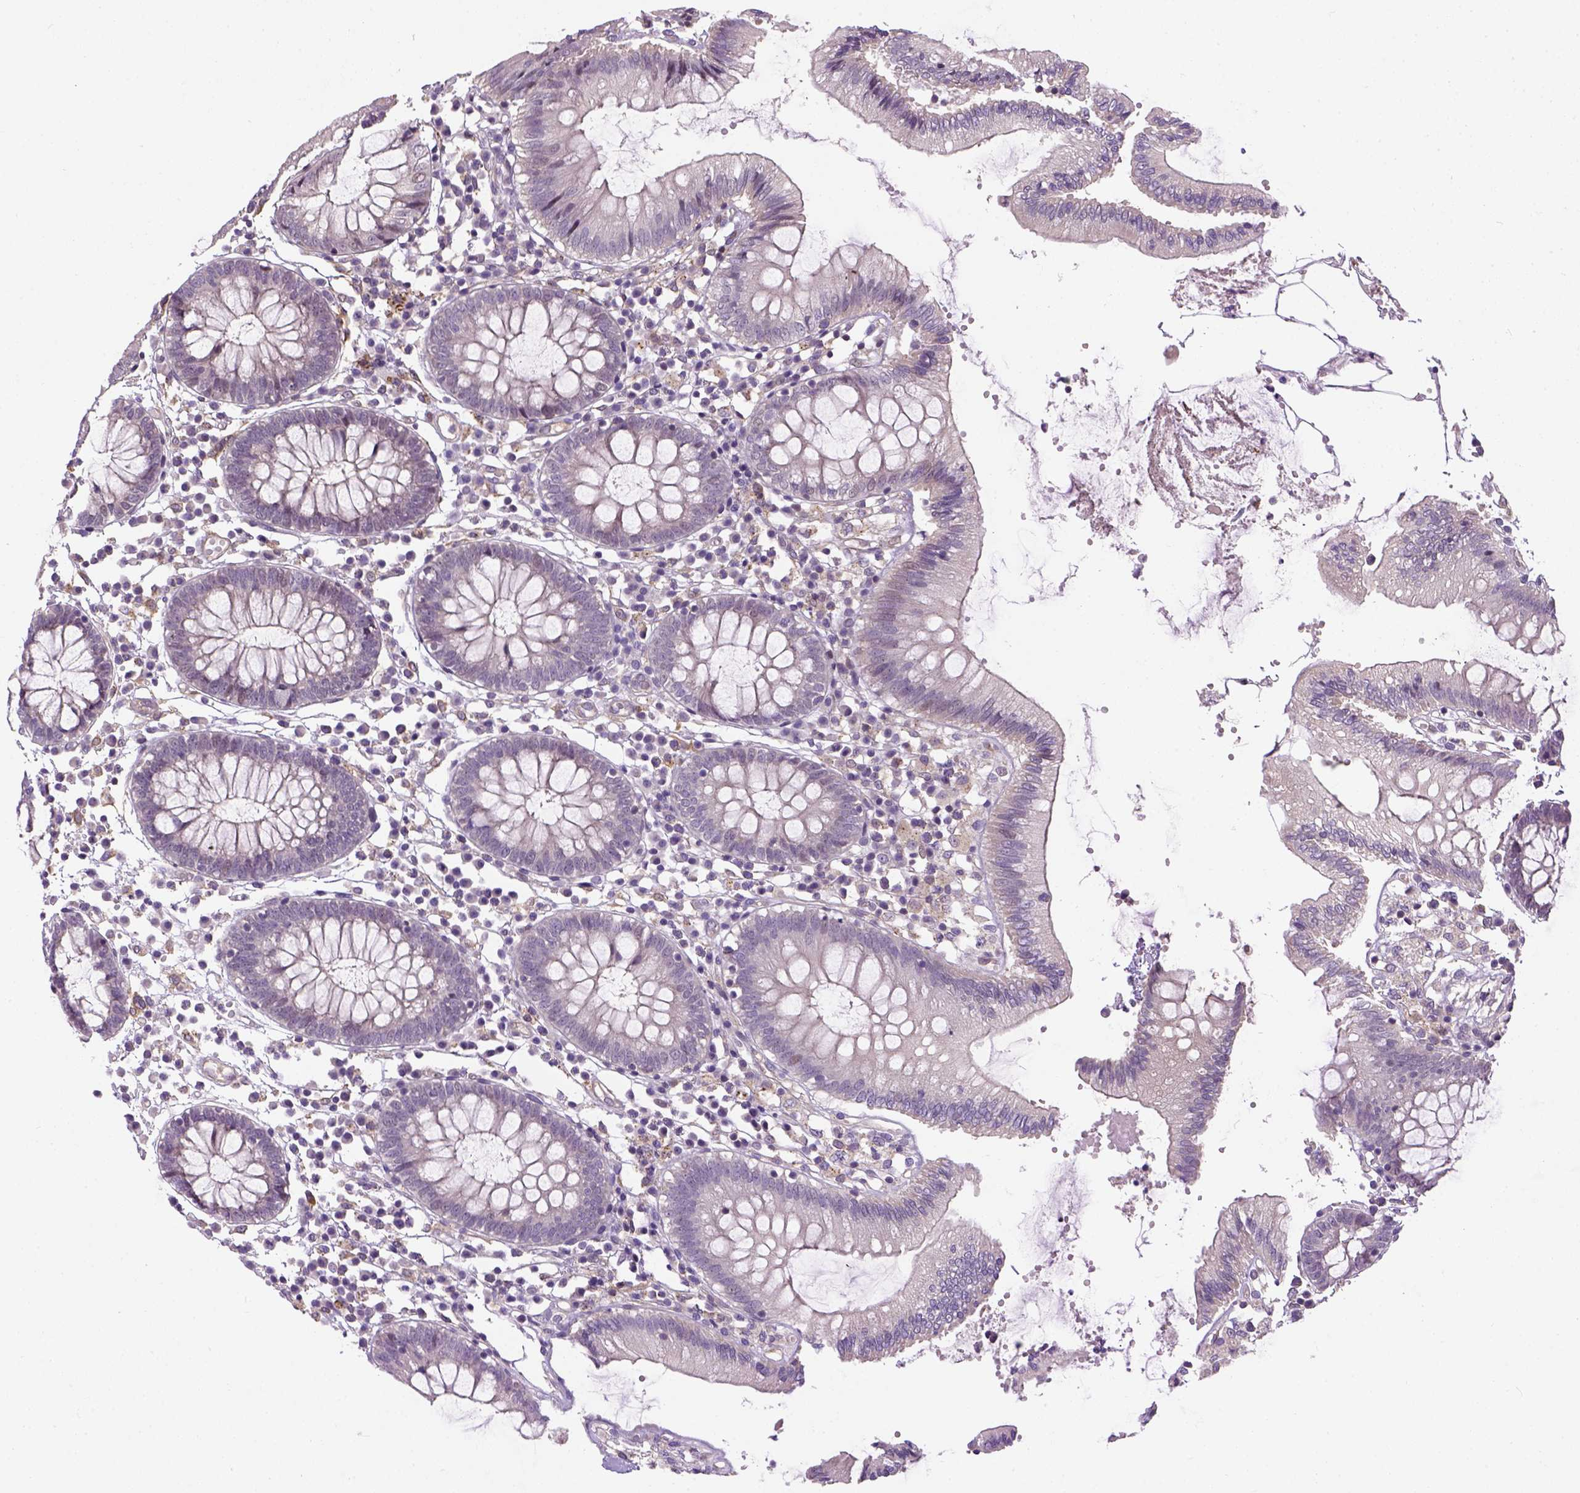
{"staining": {"intensity": "negative", "quantity": "none", "location": "none"}, "tissue": "colon", "cell_type": "Endothelial cells", "image_type": "normal", "snomed": [{"axis": "morphology", "description": "Normal tissue, NOS"}, {"axis": "morphology", "description": "Adenocarcinoma, NOS"}, {"axis": "topography", "description": "Colon"}], "caption": "High power microscopy image of an immunohistochemistry (IHC) micrograph of normal colon, revealing no significant positivity in endothelial cells.", "gene": "KAZN", "patient": {"sex": "male", "age": 83}}